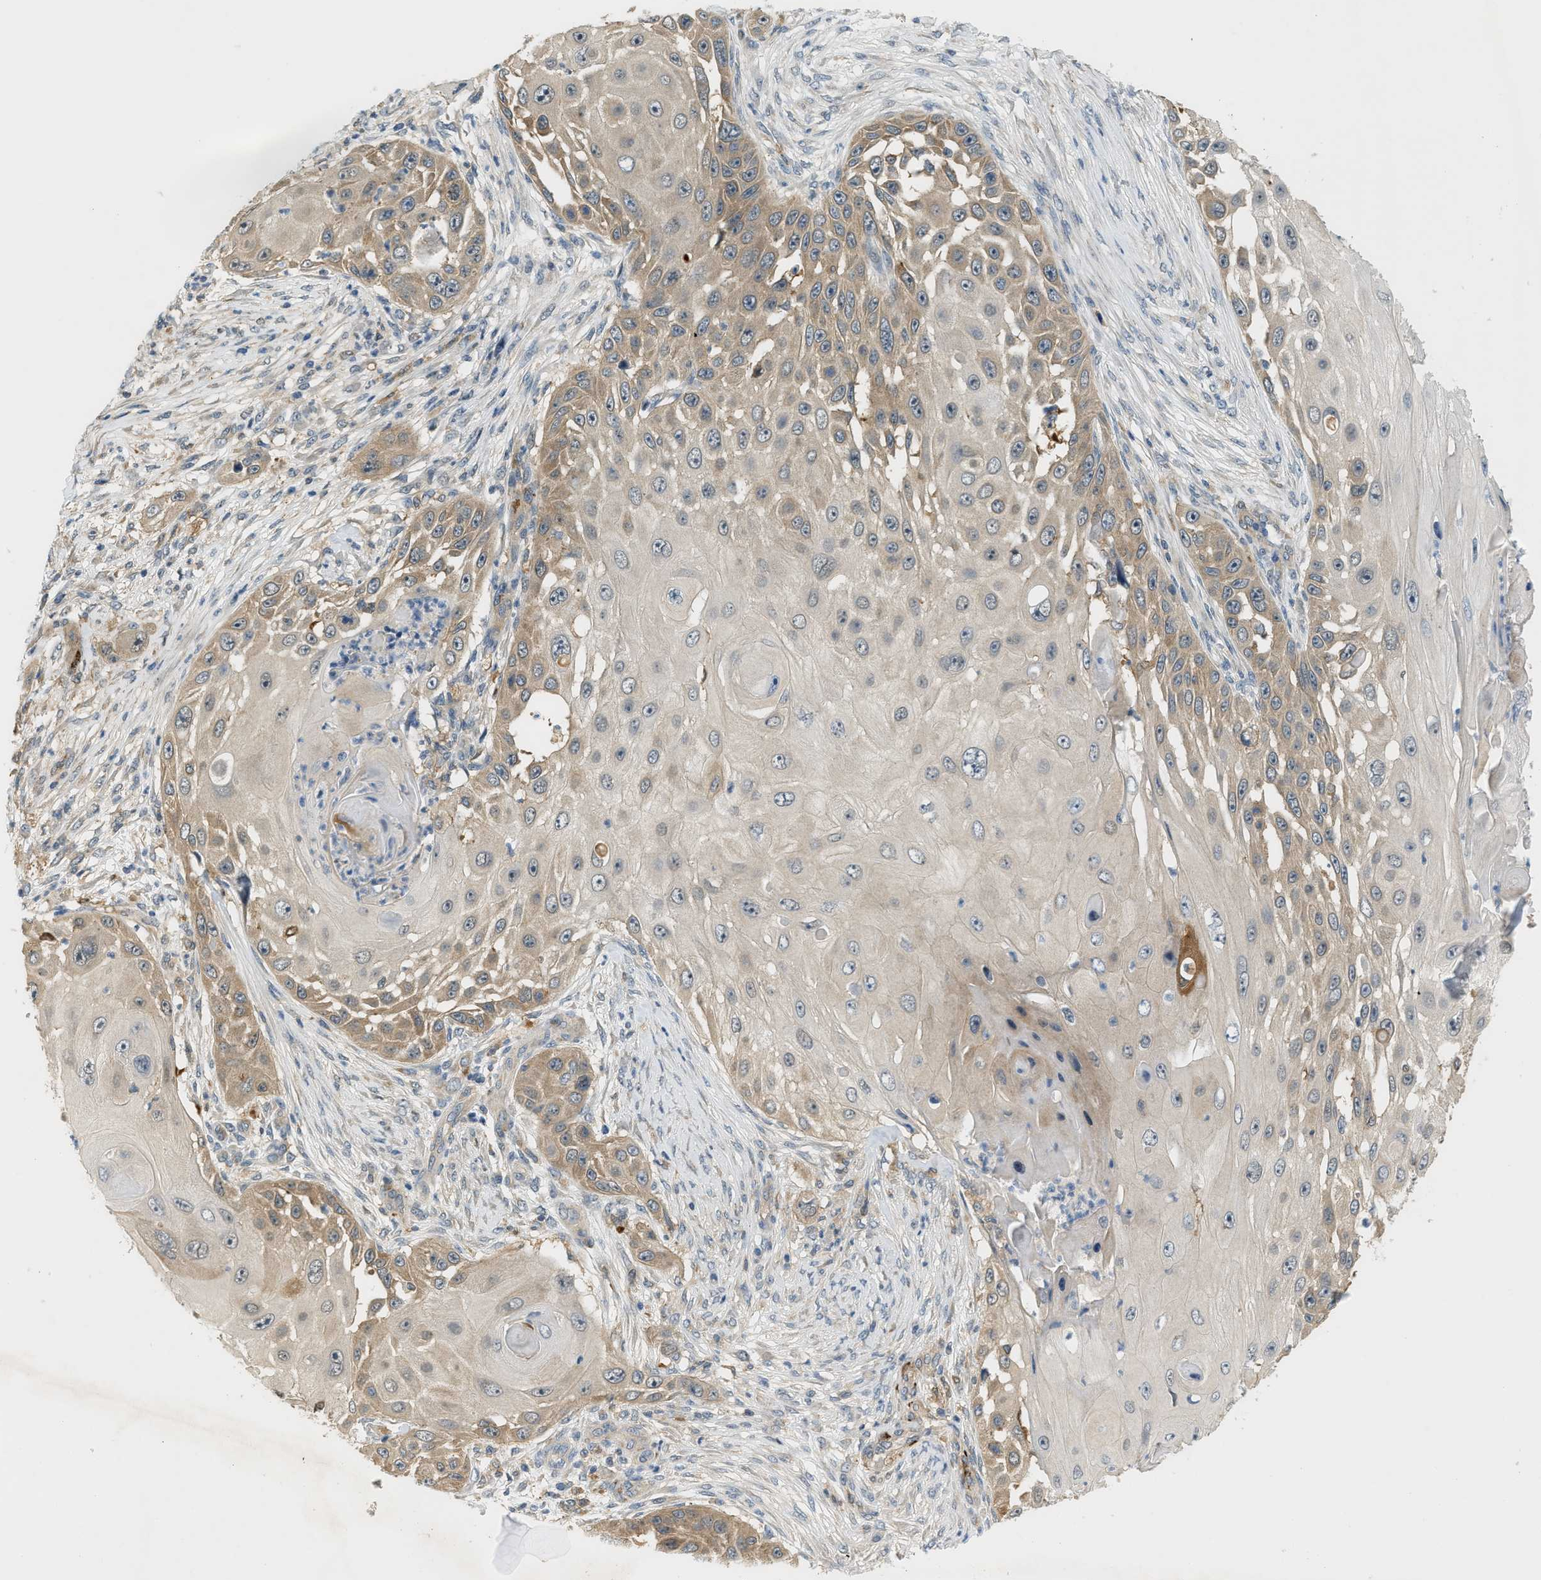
{"staining": {"intensity": "weak", "quantity": ">75%", "location": "cytoplasmic/membranous"}, "tissue": "skin cancer", "cell_type": "Tumor cells", "image_type": "cancer", "snomed": [{"axis": "morphology", "description": "Squamous cell carcinoma, NOS"}, {"axis": "topography", "description": "Skin"}], "caption": "Immunohistochemical staining of squamous cell carcinoma (skin) shows low levels of weak cytoplasmic/membranous staining in approximately >75% of tumor cells. Nuclei are stained in blue.", "gene": "PDCL3", "patient": {"sex": "female", "age": 44}}